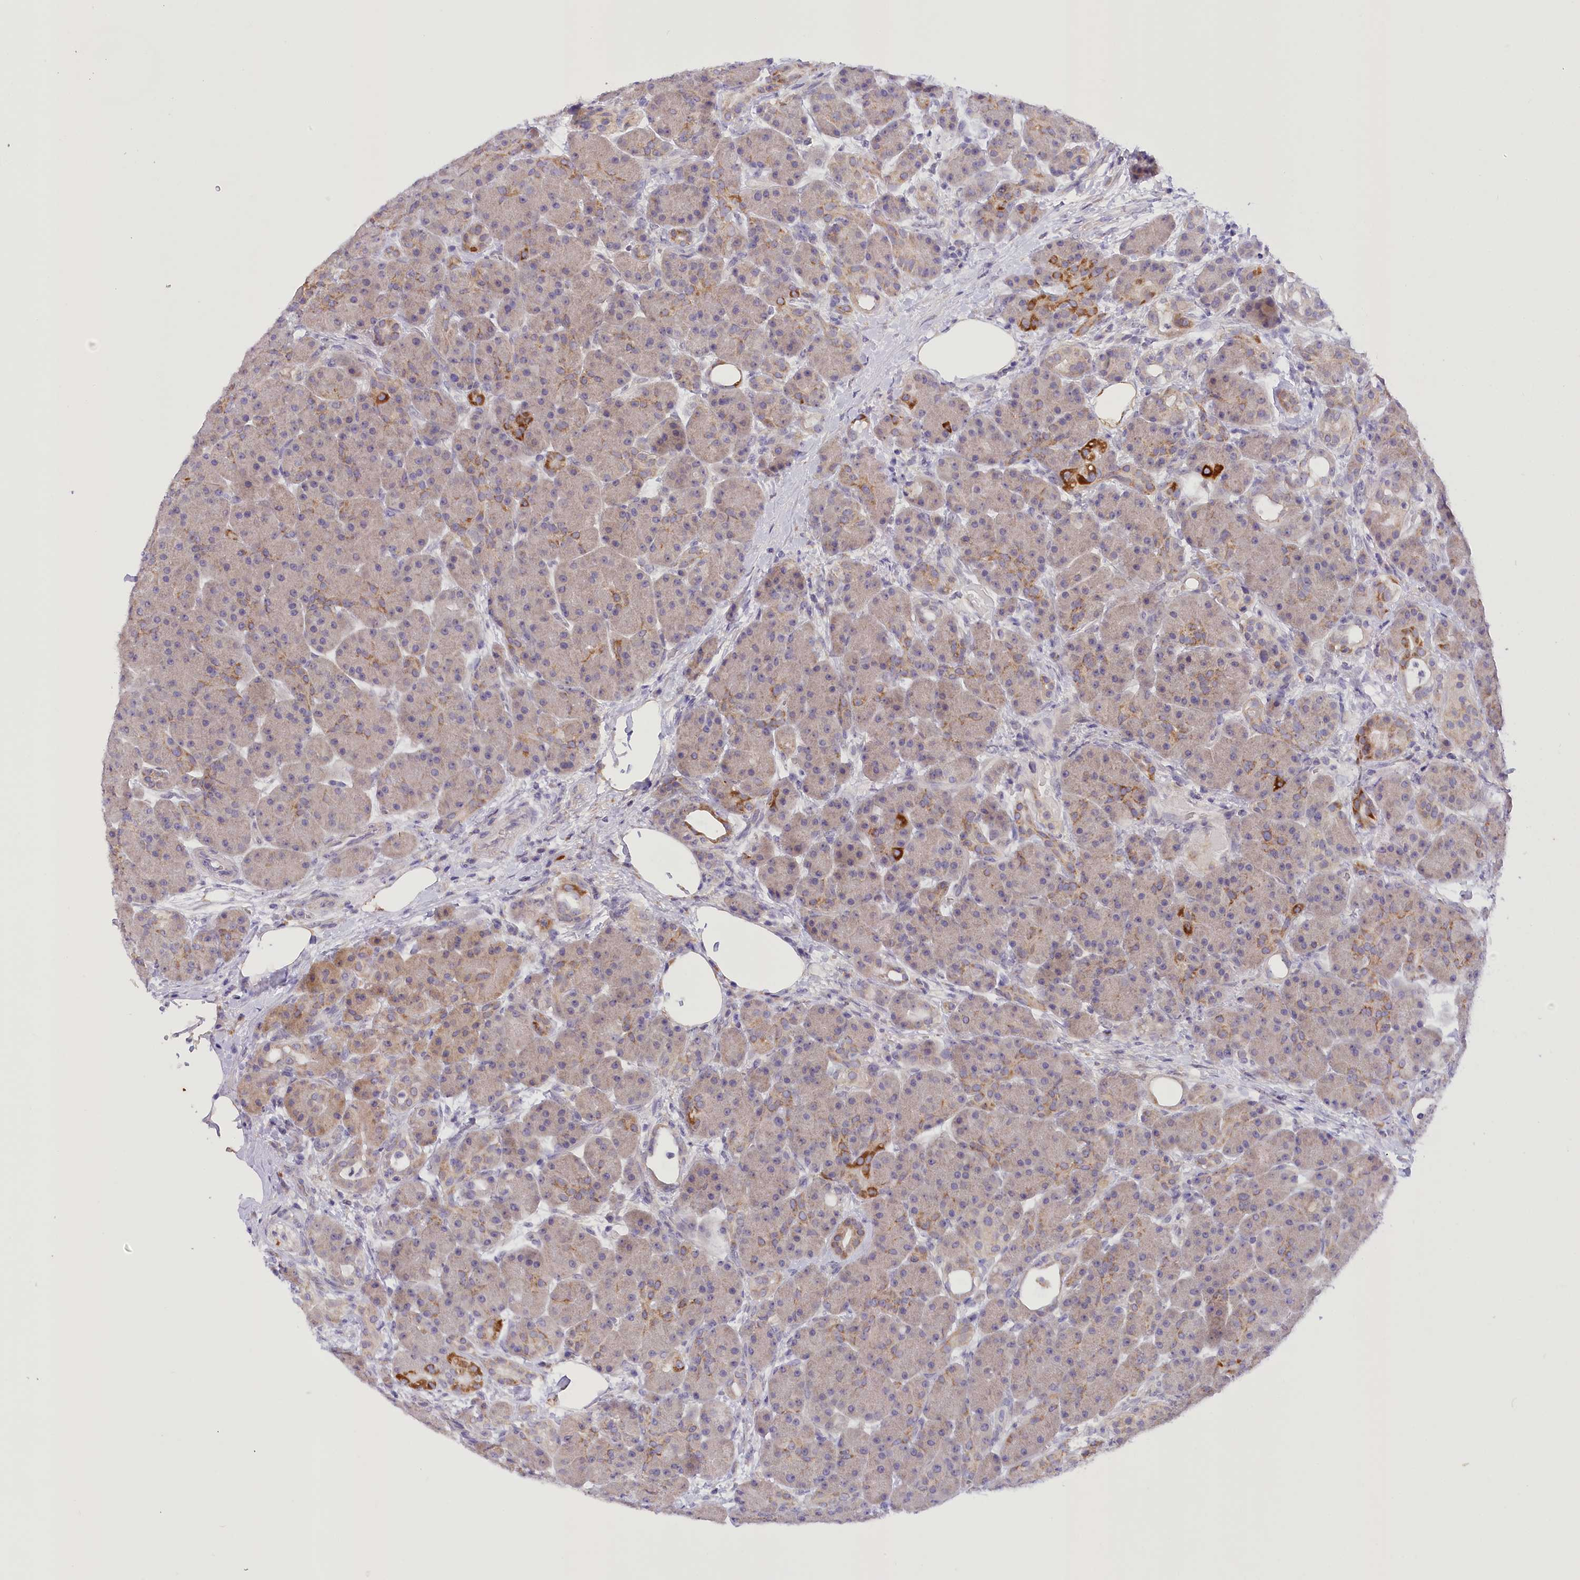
{"staining": {"intensity": "strong", "quantity": "<25%", "location": "cytoplasmic/membranous"}, "tissue": "pancreas", "cell_type": "Exocrine glandular cells", "image_type": "normal", "snomed": [{"axis": "morphology", "description": "Normal tissue, NOS"}, {"axis": "topography", "description": "Pancreas"}], "caption": "Unremarkable pancreas demonstrates strong cytoplasmic/membranous expression in approximately <25% of exocrine glandular cells, visualized by immunohistochemistry. The staining was performed using DAB (3,3'-diaminobenzidine), with brown indicating positive protein expression. Nuclei are stained blue with hematoxylin.", "gene": "DCUN1D1", "patient": {"sex": "male", "age": 63}}